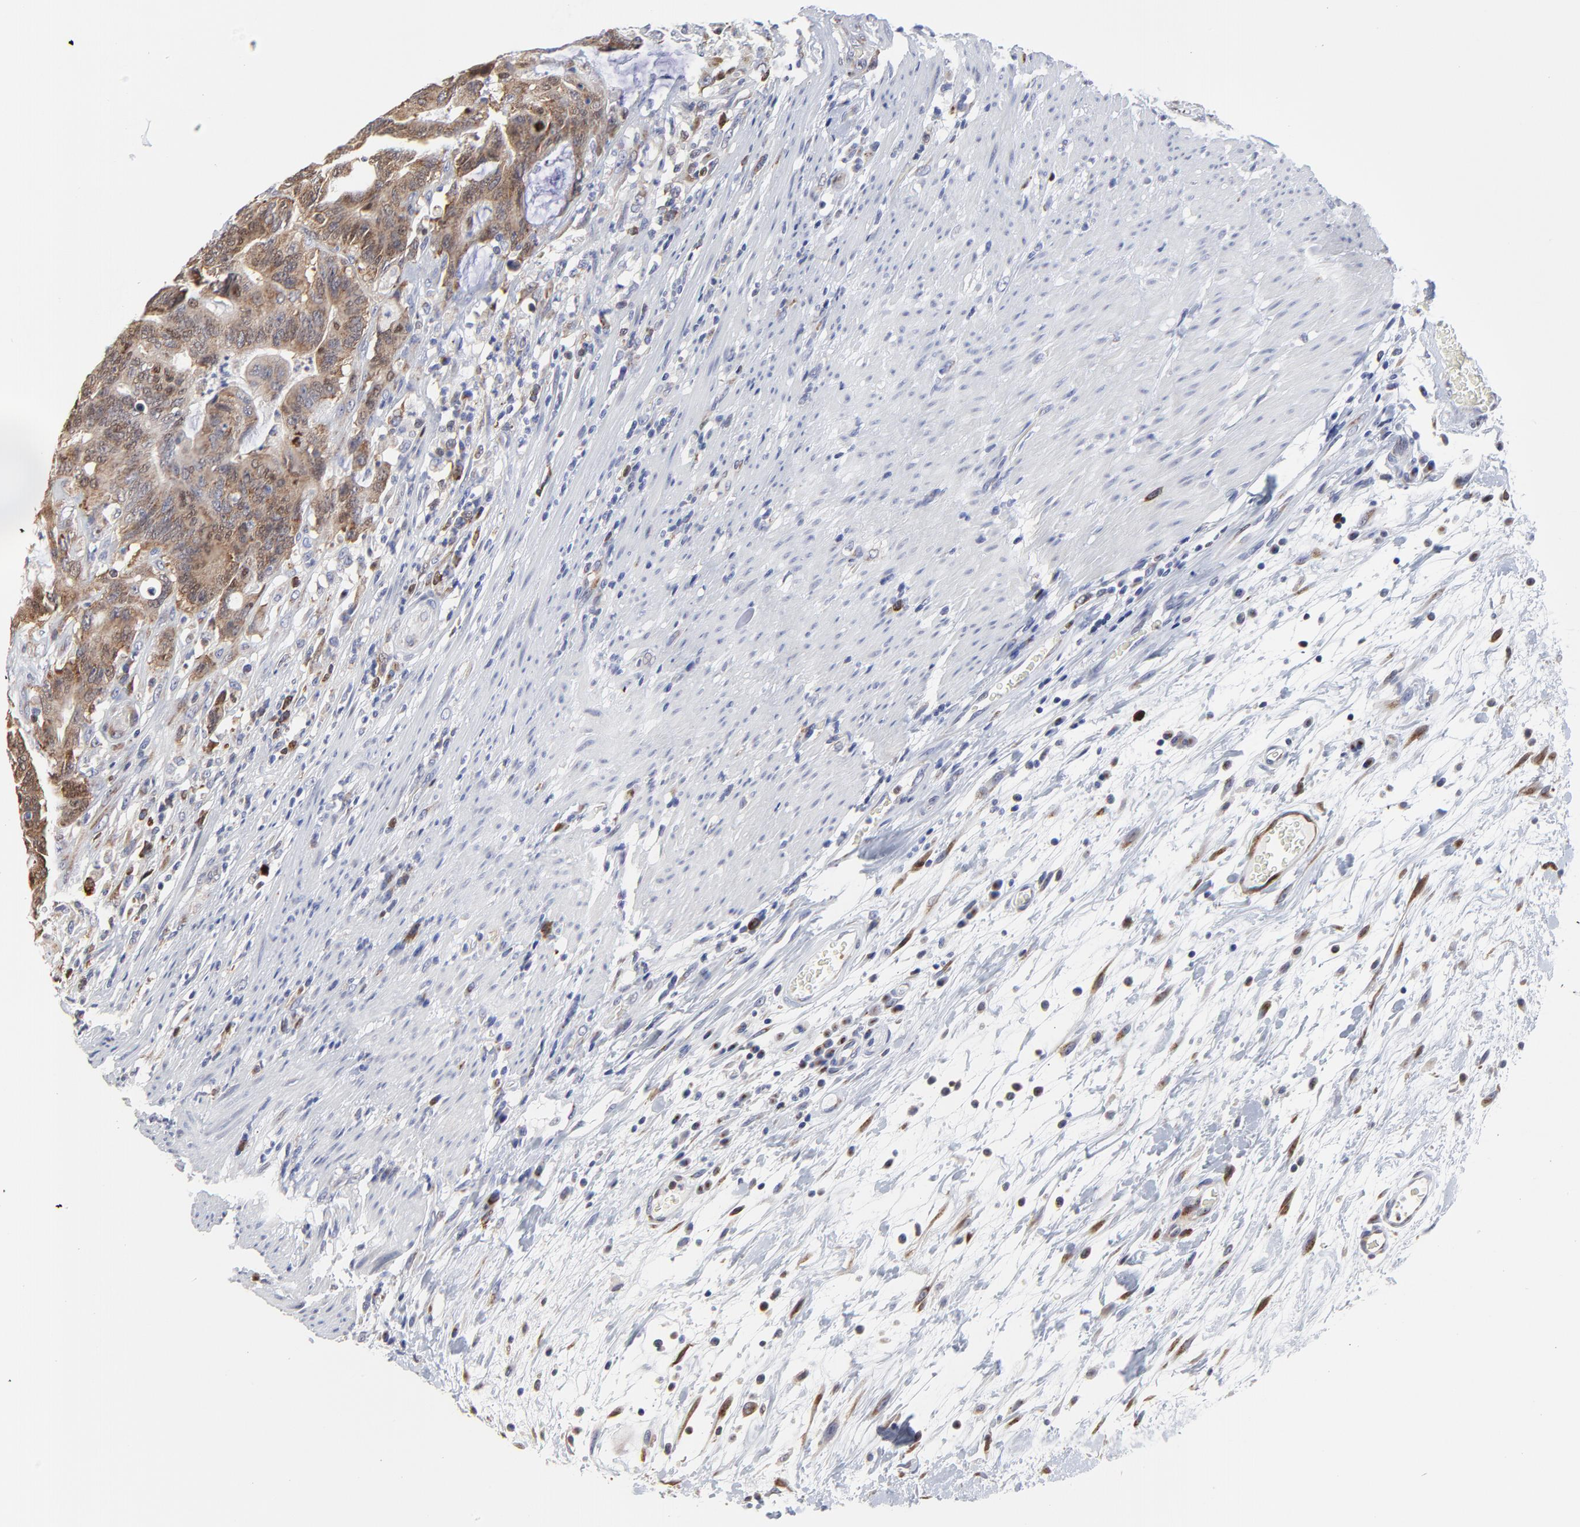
{"staining": {"intensity": "weak", "quantity": "25%-75%", "location": "cytoplasmic/membranous,nuclear"}, "tissue": "colorectal cancer", "cell_type": "Tumor cells", "image_type": "cancer", "snomed": [{"axis": "morphology", "description": "Adenocarcinoma, NOS"}, {"axis": "topography", "description": "Colon"}], "caption": "A high-resolution histopathology image shows immunohistochemistry (IHC) staining of adenocarcinoma (colorectal), which demonstrates weak cytoplasmic/membranous and nuclear staining in approximately 25%-75% of tumor cells. The staining is performed using DAB brown chromogen to label protein expression. The nuclei are counter-stained blue using hematoxylin.", "gene": "NCAPH", "patient": {"sex": "male", "age": 54}}